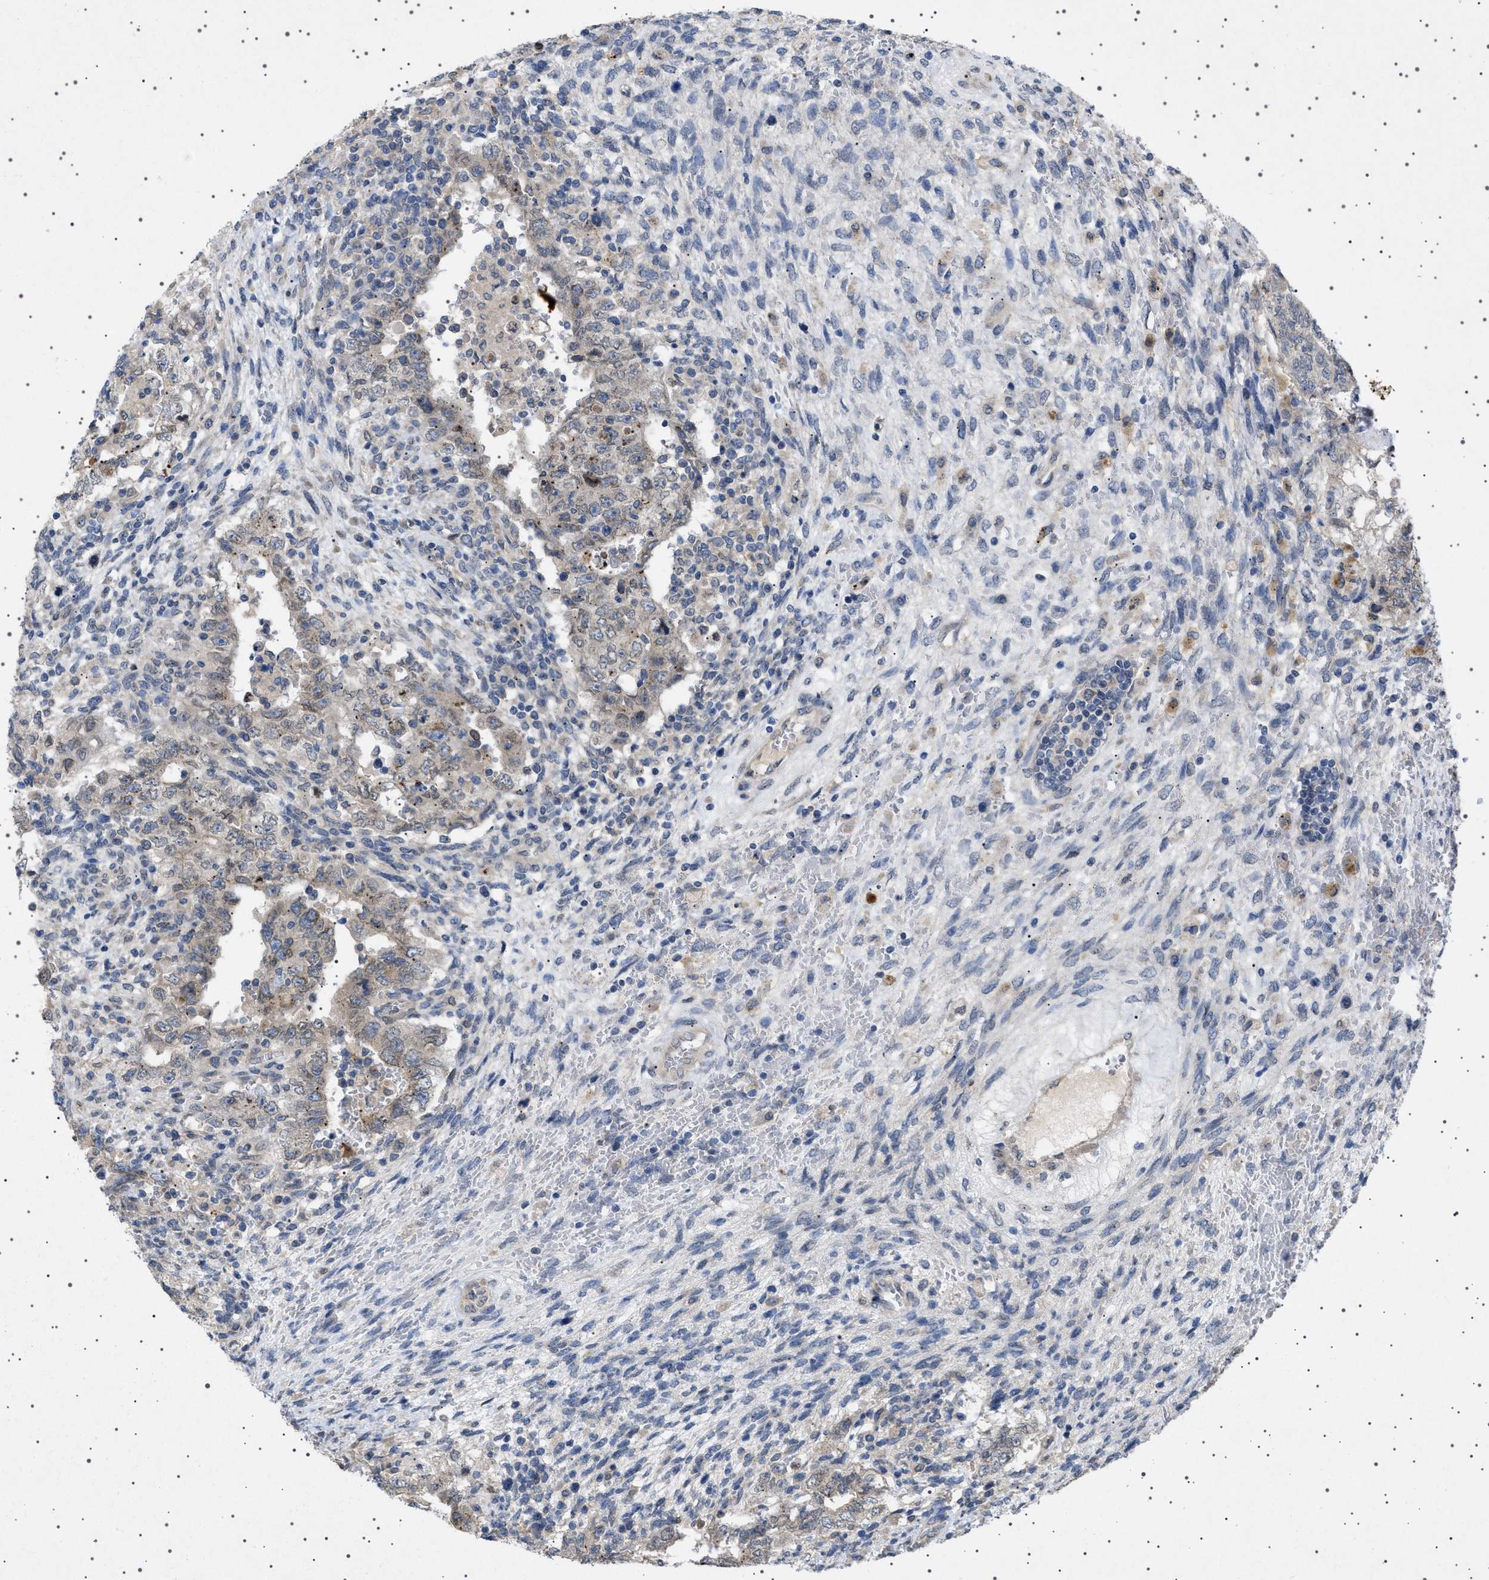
{"staining": {"intensity": "weak", "quantity": "<25%", "location": "cytoplasmic/membranous,nuclear"}, "tissue": "testis cancer", "cell_type": "Tumor cells", "image_type": "cancer", "snomed": [{"axis": "morphology", "description": "Carcinoma, Embryonal, NOS"}, {"axis": "topography", "description": "Testis"}], "caption": "Tumor cells show no significant protein staining in testis cancer (embryonal carcinoma). (DAB immunohistochemistry with hematoxylin counter stain).", "gene": "NUP93", "patient": {"sex": "male", "age": 26}}